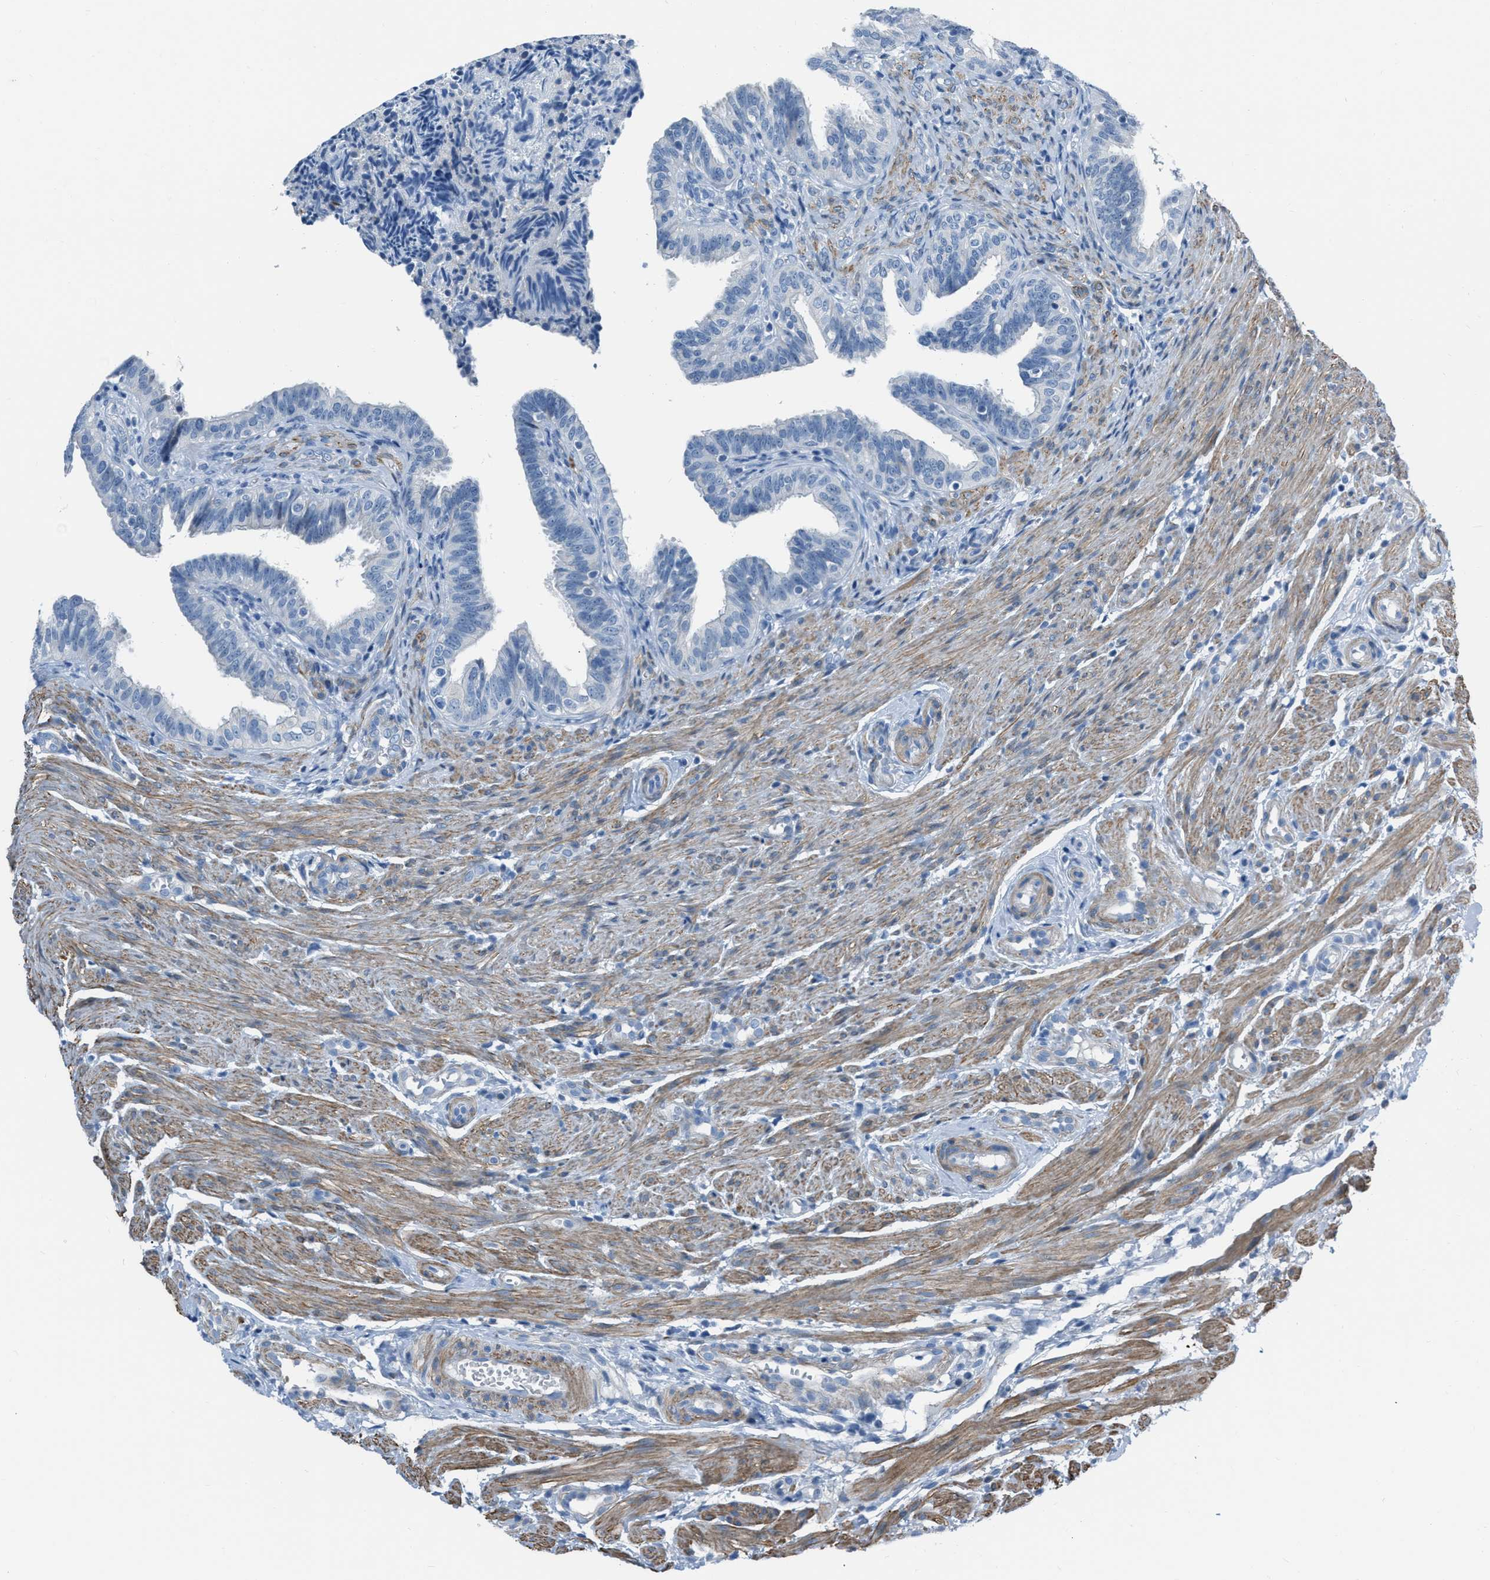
{"staining": {"intensity": "negative", "quantity": "none", "location": "none"}, "tissue": "fallopian tube", "cell_type": "Glandular cells", "image_type": "normal", "snomed": [{"axis": "morphology", "description": "Normal tissue, NOS"}, {"axis": "topography", "description": "Fallopian tube"}, {"axis": "topography", "description": "Placenta"}], "caption": "High power microscopy micrograph of an IHC histopathology image of normal fallopian tube, revealing no significant positivity in glandular cells.", "gene": "SPATC1L", "patient": {"sex": "female", "age": 34}}